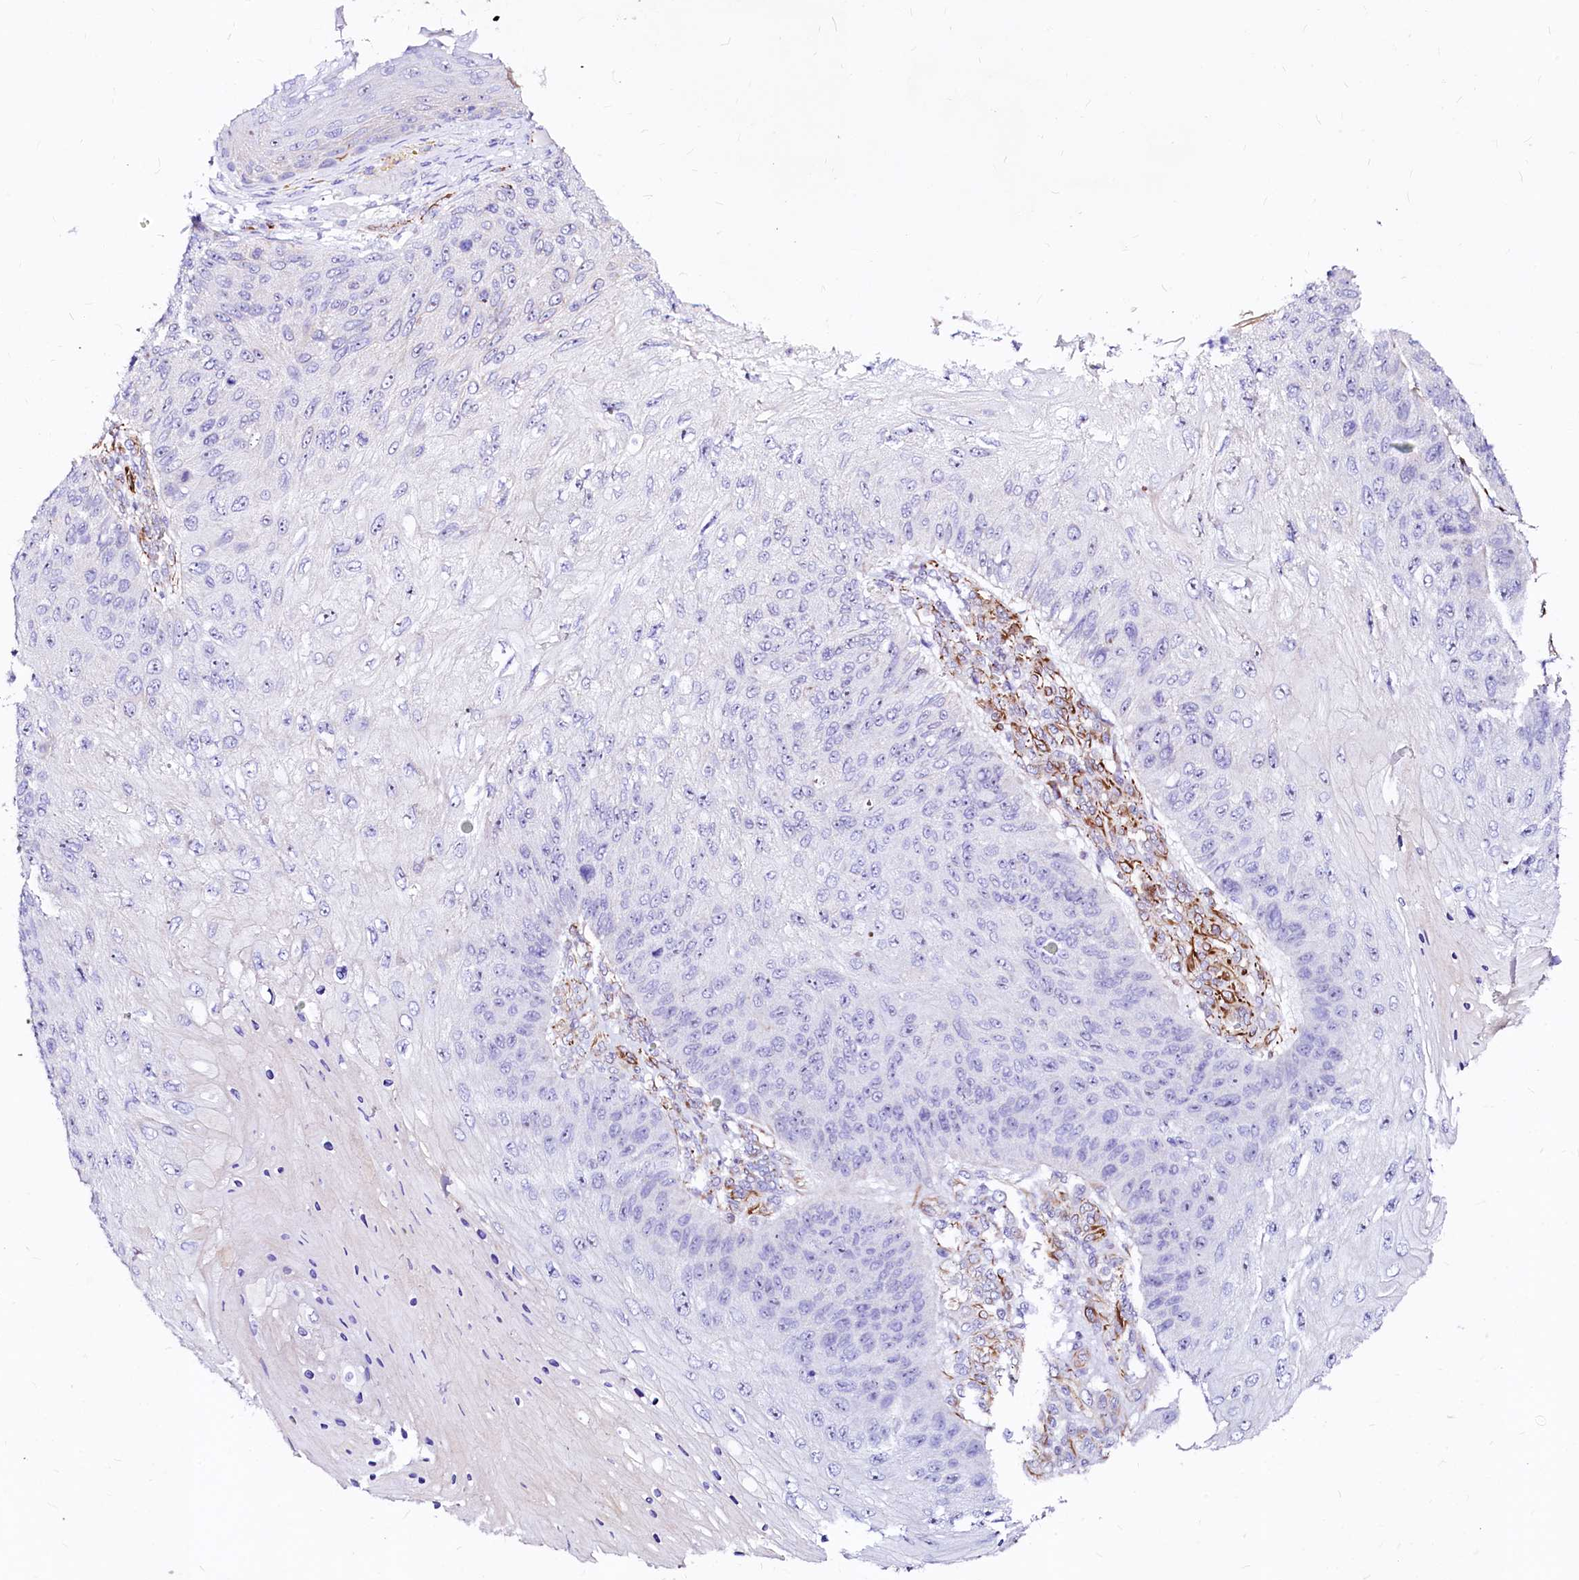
{"staining": {"intensity": "negative", "quantity": "none", "location": "none"}, "tissue": "skin cancer", "cell_type": "Tumor cells", "image_type": "cancer", "snomed": [{"axis": "morphology", "description": "Squamous cell carcinoma, NOS"}, {"axis": "topography", "description": "Skin"}], "caption": "An immunohistochemistry photomicrograph of skin squamous cell carcinoma is shown. There is no staining in tumor cells of skin squamous cell carcinoma. The staining was performed using DAB to visualize the protein expression in brown, while the nuclei were stained in blue with hematoxylin (Magnification: 20x).", "gene": "SFR1", "patient": {"sex": "female", "age": 88}}